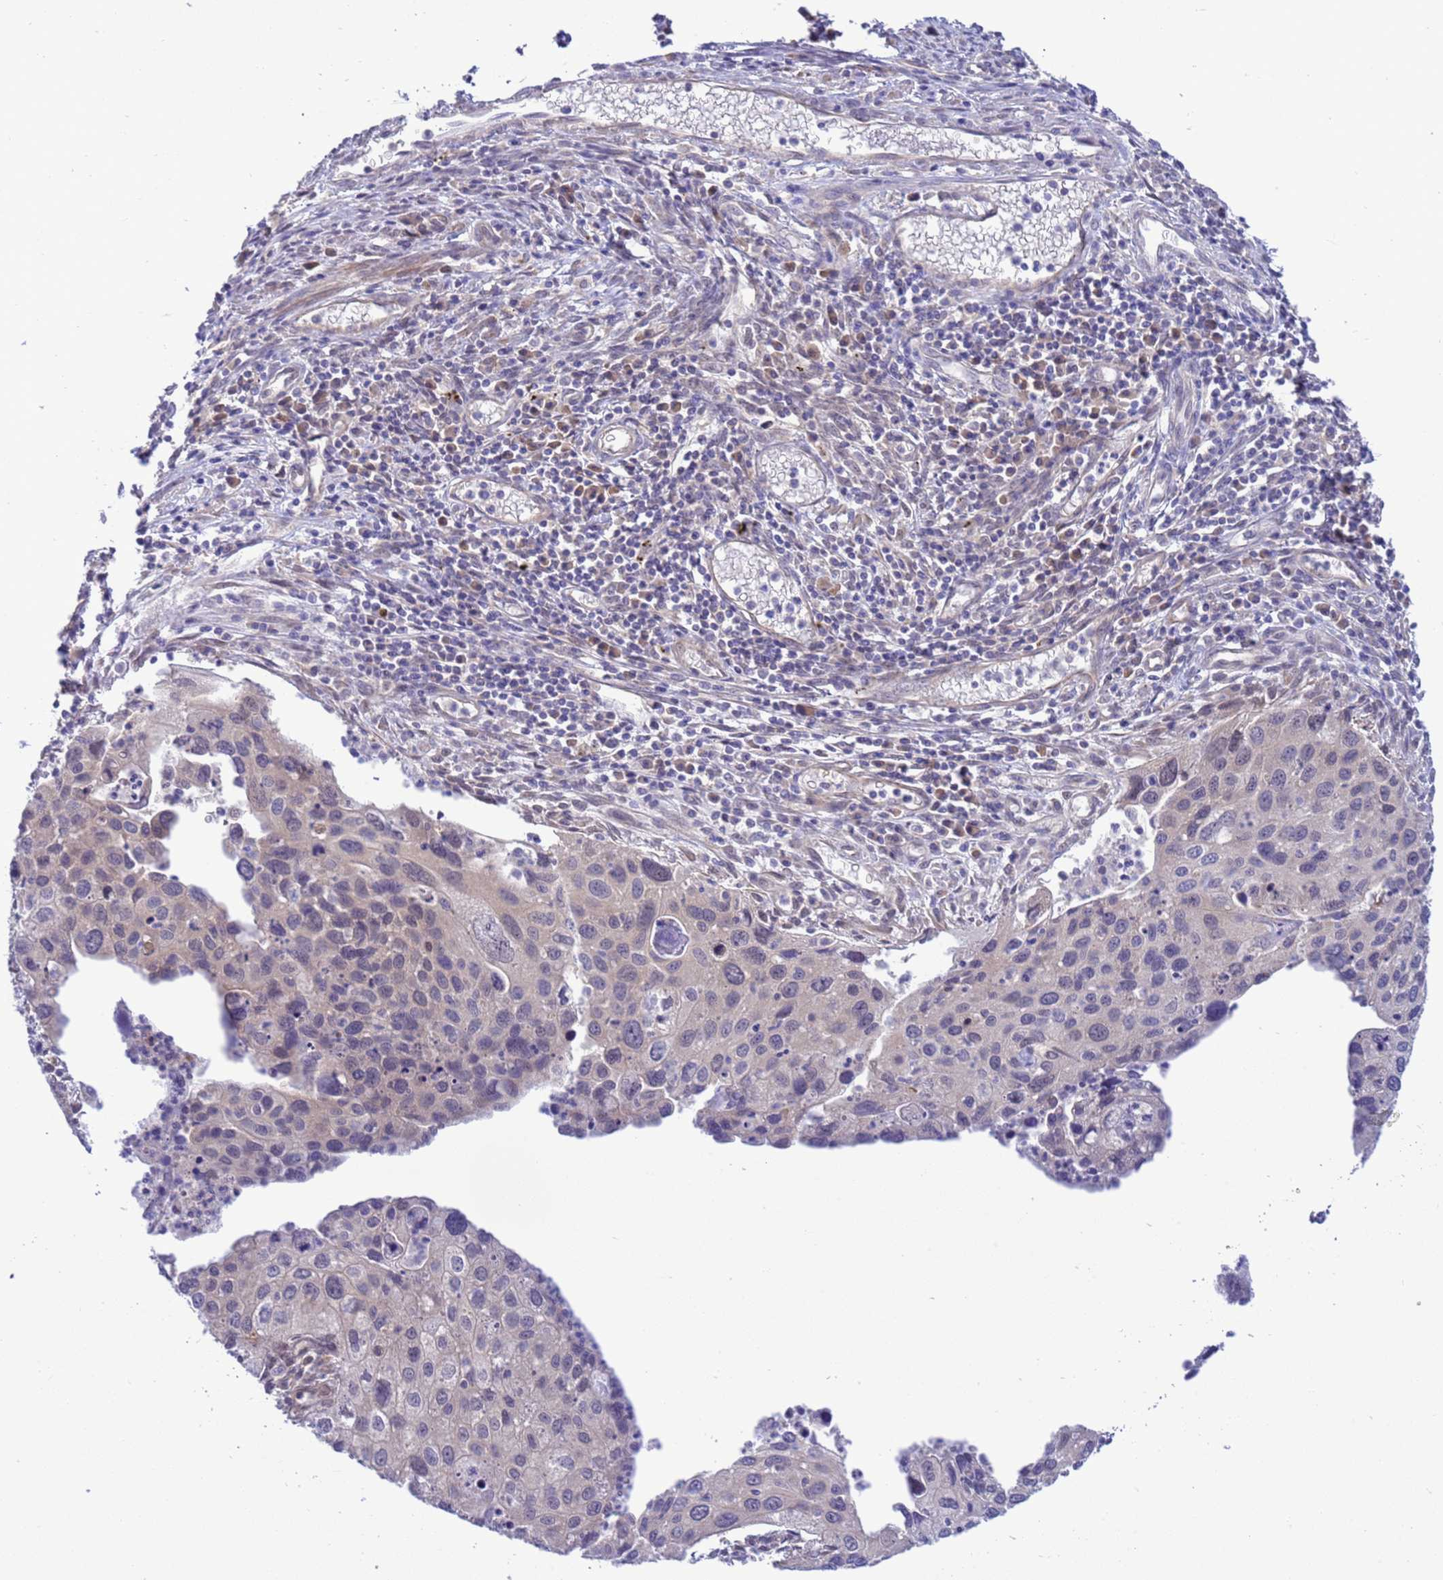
{"staining": {"intensity": "weak", "quantity": "<25%", "location": "cytoplasmic/membranous,nuclear"}, "tissue": "cervical cancer", "cell_type": "Tumor cells", "image_type": "cancer", "snomed": [{"axis": "morphology", "description": "Squamous cell carcinoma, NOS"}, {"axis": "topography", "description": "Cervix"}], "caption": "DAB (3,3'-diaminobenzidine) immunohistochemical staining of human cervical cancer displays no significant staining in tumor cells.", "gene": "ZNF461", "patient": {"sex": "female", "age": 55}}